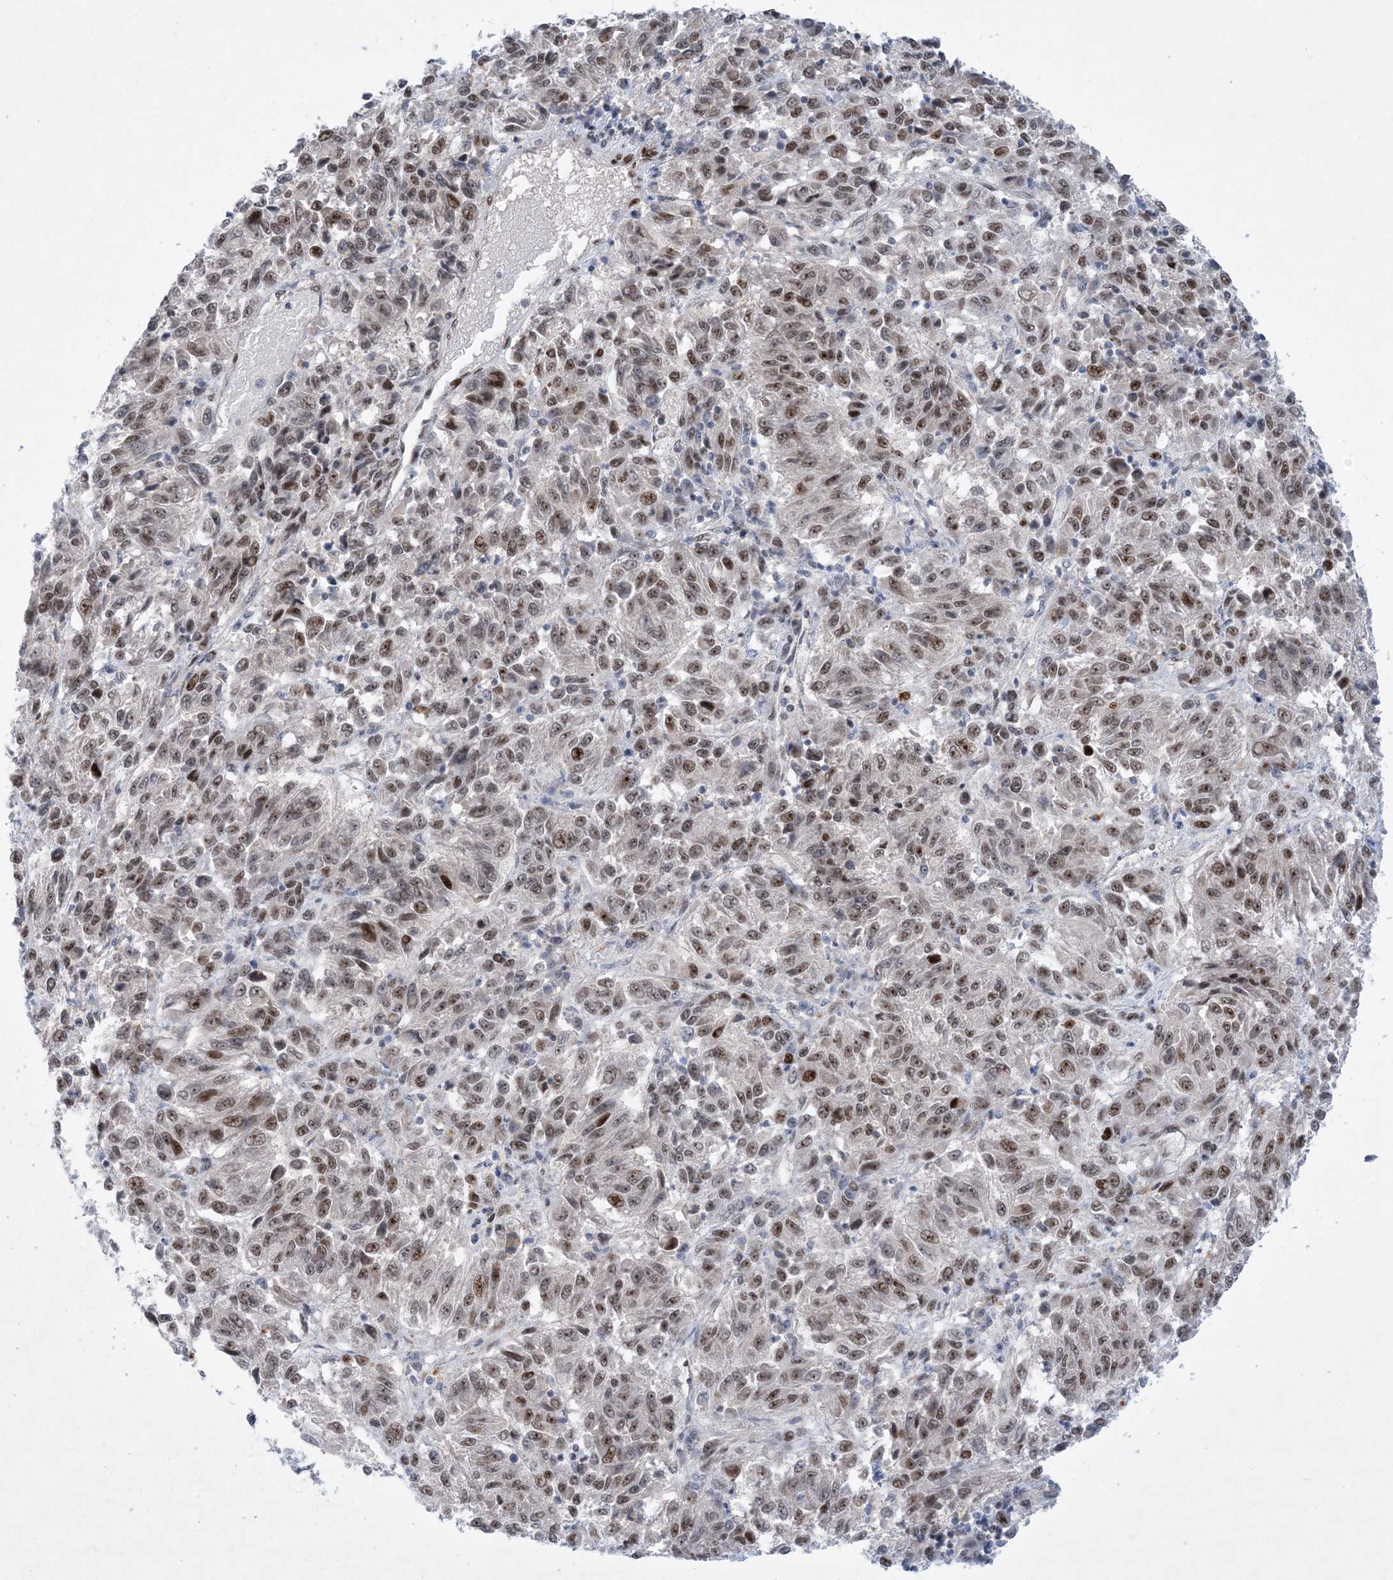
{"staining": {"intensity": "moderate", "quantity": ">75%", "location": "nuclear"}, "tissue": "melanoma", "cell_type": "Tumor cells", "image_type": "cancer", "snomed": [{"axis": "morphology", "description": "Malignant melanoma, Metastatic site"}, {"axis": "topography", "description": "Lung"}], "caption": "Malignant melanoma (metastatic site) stained for a protein (brown) exhibits moderate nuclear positive staining in about >75% of tumor cells.", "gene": "TSPYL1", "patient": {"sex": "male", "age": 64}}